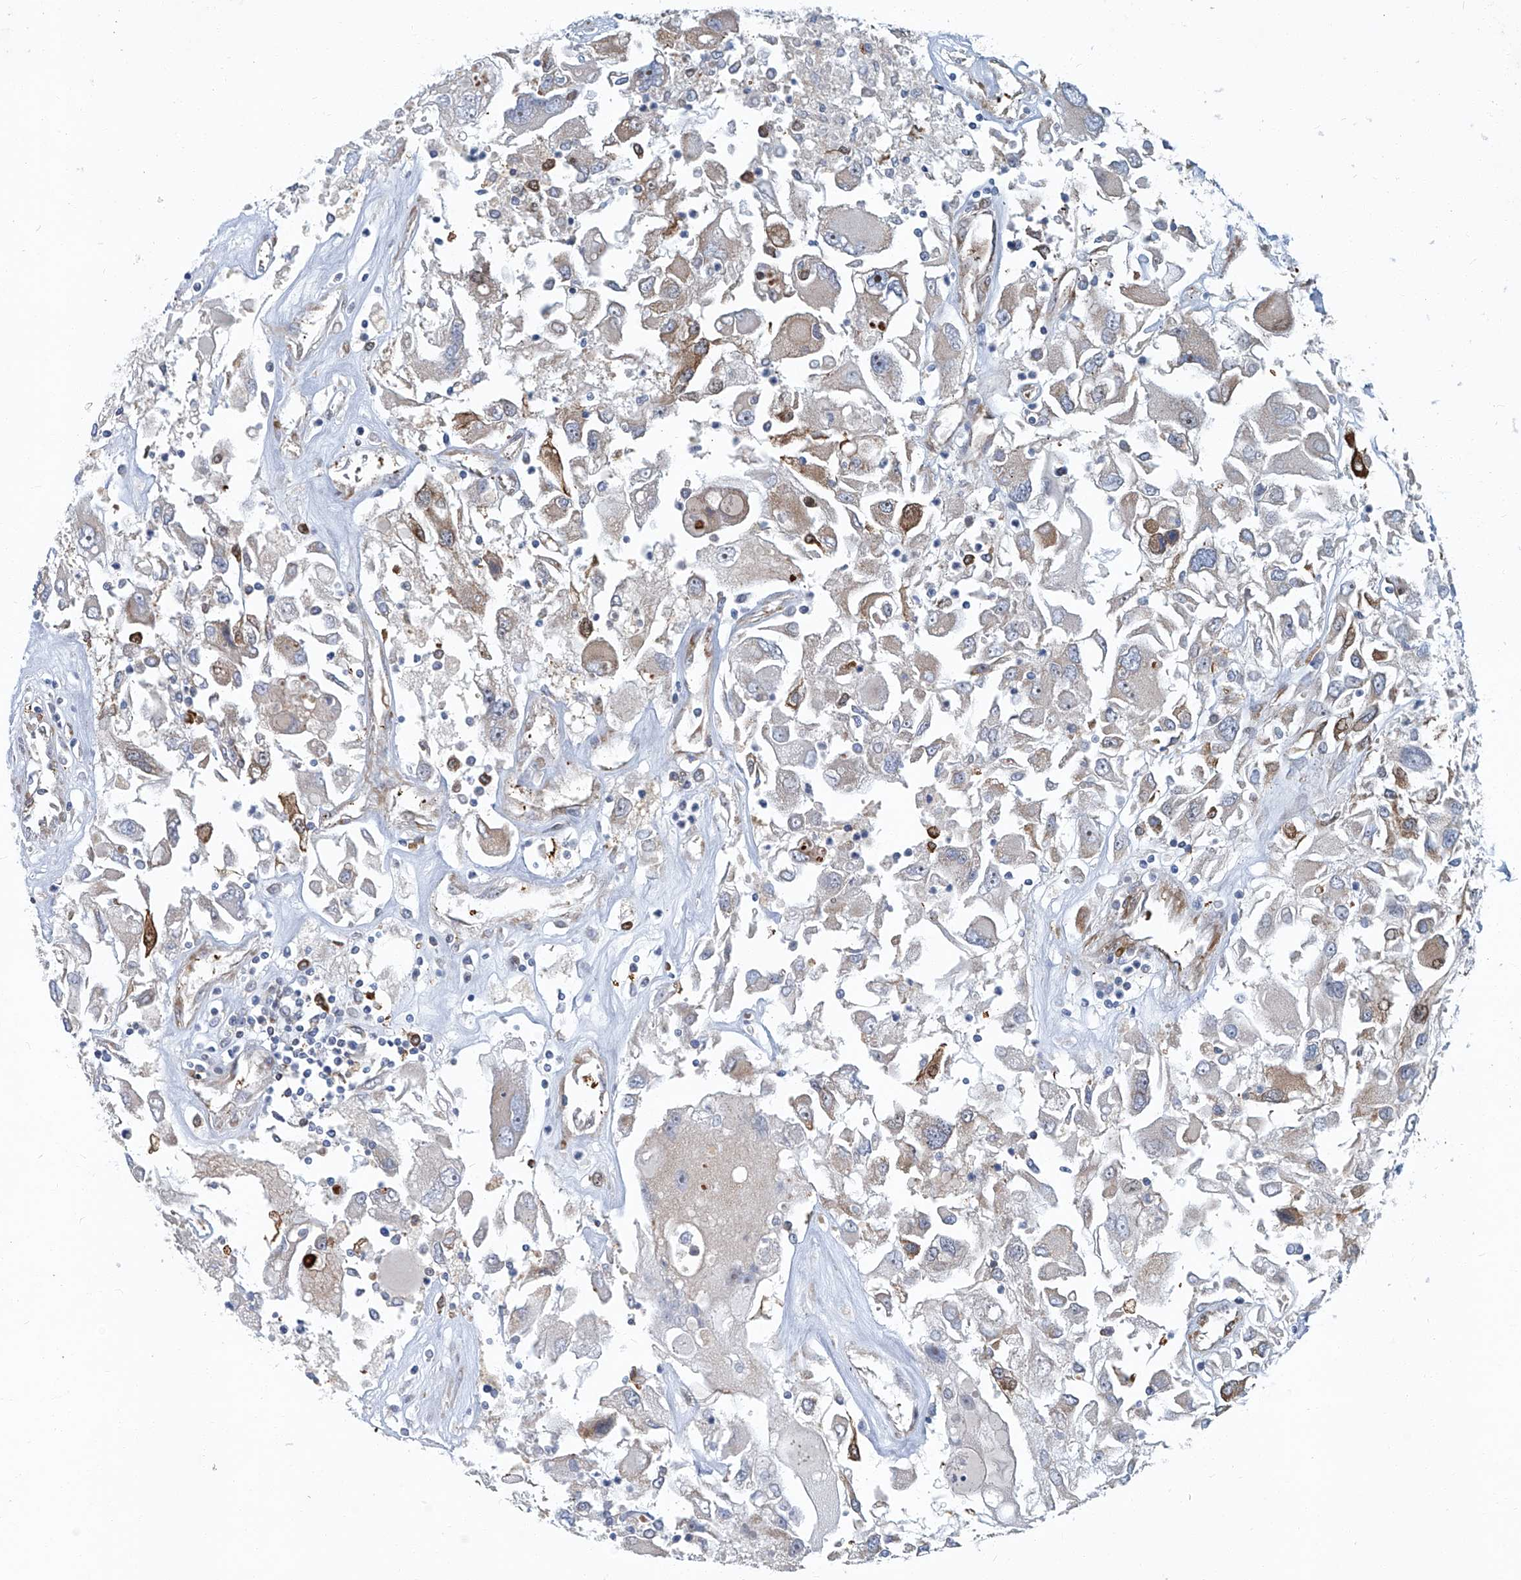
{"staining": {"intensity": "moderate", "quantity": "<25%", "location": "cytoplasmic/membranous"}, "tissue": "renal cancer", "cell_type": "Tumor cells", "image_type": "cancer", "snomed": [{"axis": "morphology", "description": "Adenocarcinoma, NOS"}, {"axis": "topography", "description": "Kidney"}], "caption": "Protein staining exhibits moderate cytoplasmic/membranous expression in about <25% of tumor cells in renal cancer.", "gene": "GPR132", "patient": {"sex": "female", "age": 52}}